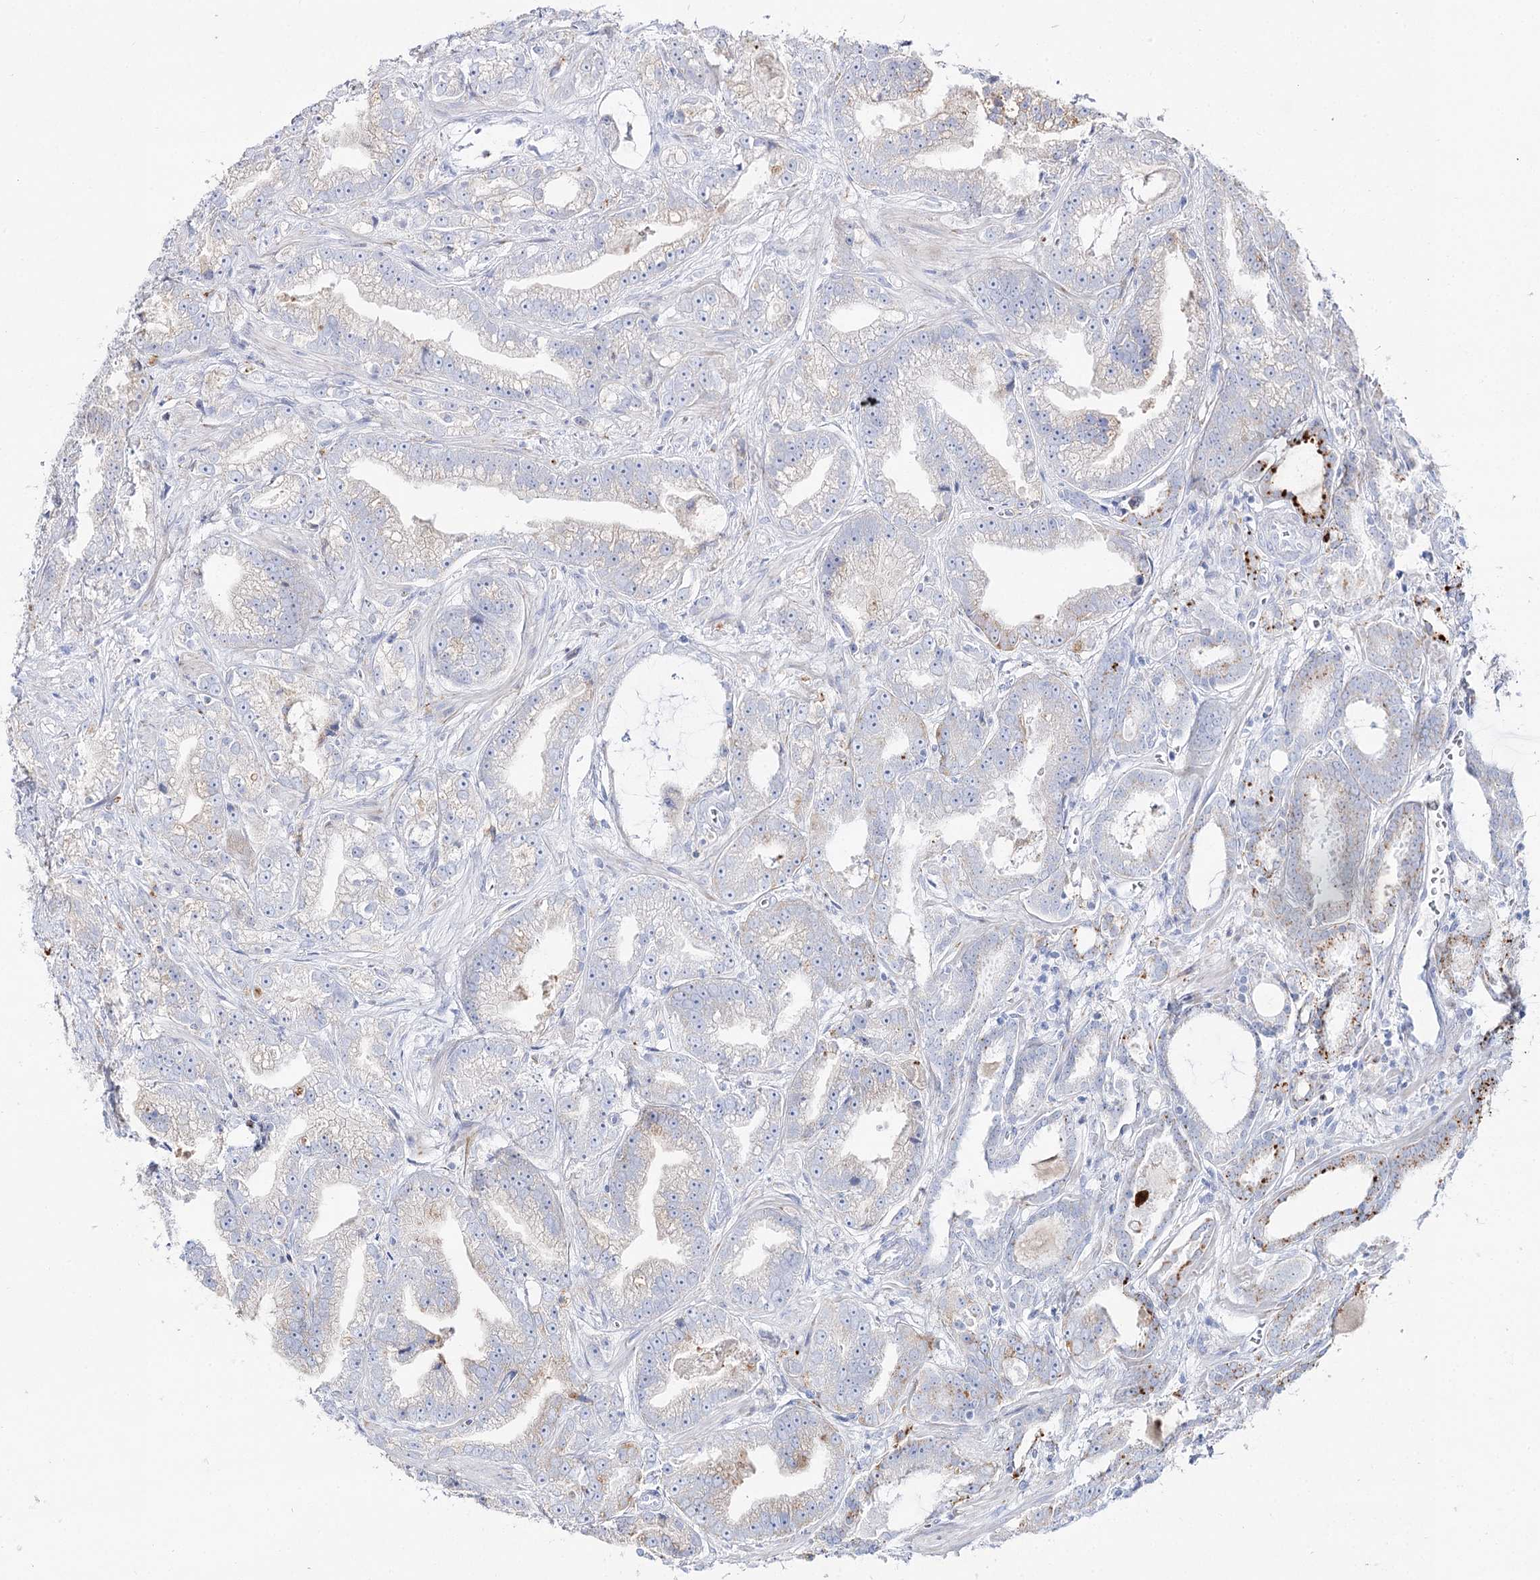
{"staining": {"intensity": "weak", "quantity": "<25%", "location": "cytoplasmic/membranous"}, "tissue": "prostate cancer", "cell_type": "Tumor cells", "image_type": "cancer", "snomed": [{"axis": "morphology", "description": "Adenocarcinoma, High grade"}, {"axis": "topography", "description": "Prostate and seminal vesicle, NOS"}], "caption": "Photomicrograph shows no protein expression in tumor cells of prostate adenocarcinoma (high-grade) tissue. Brightfield microscopy of immunohistochemistry (IHC) stained with DAB (3,3'-diaminobenzidine) (brown) and hematoxylin (blue), captured at high magnification.", "gene": "SLC3A1", "patient": {"sex": "male", "age": 67}}